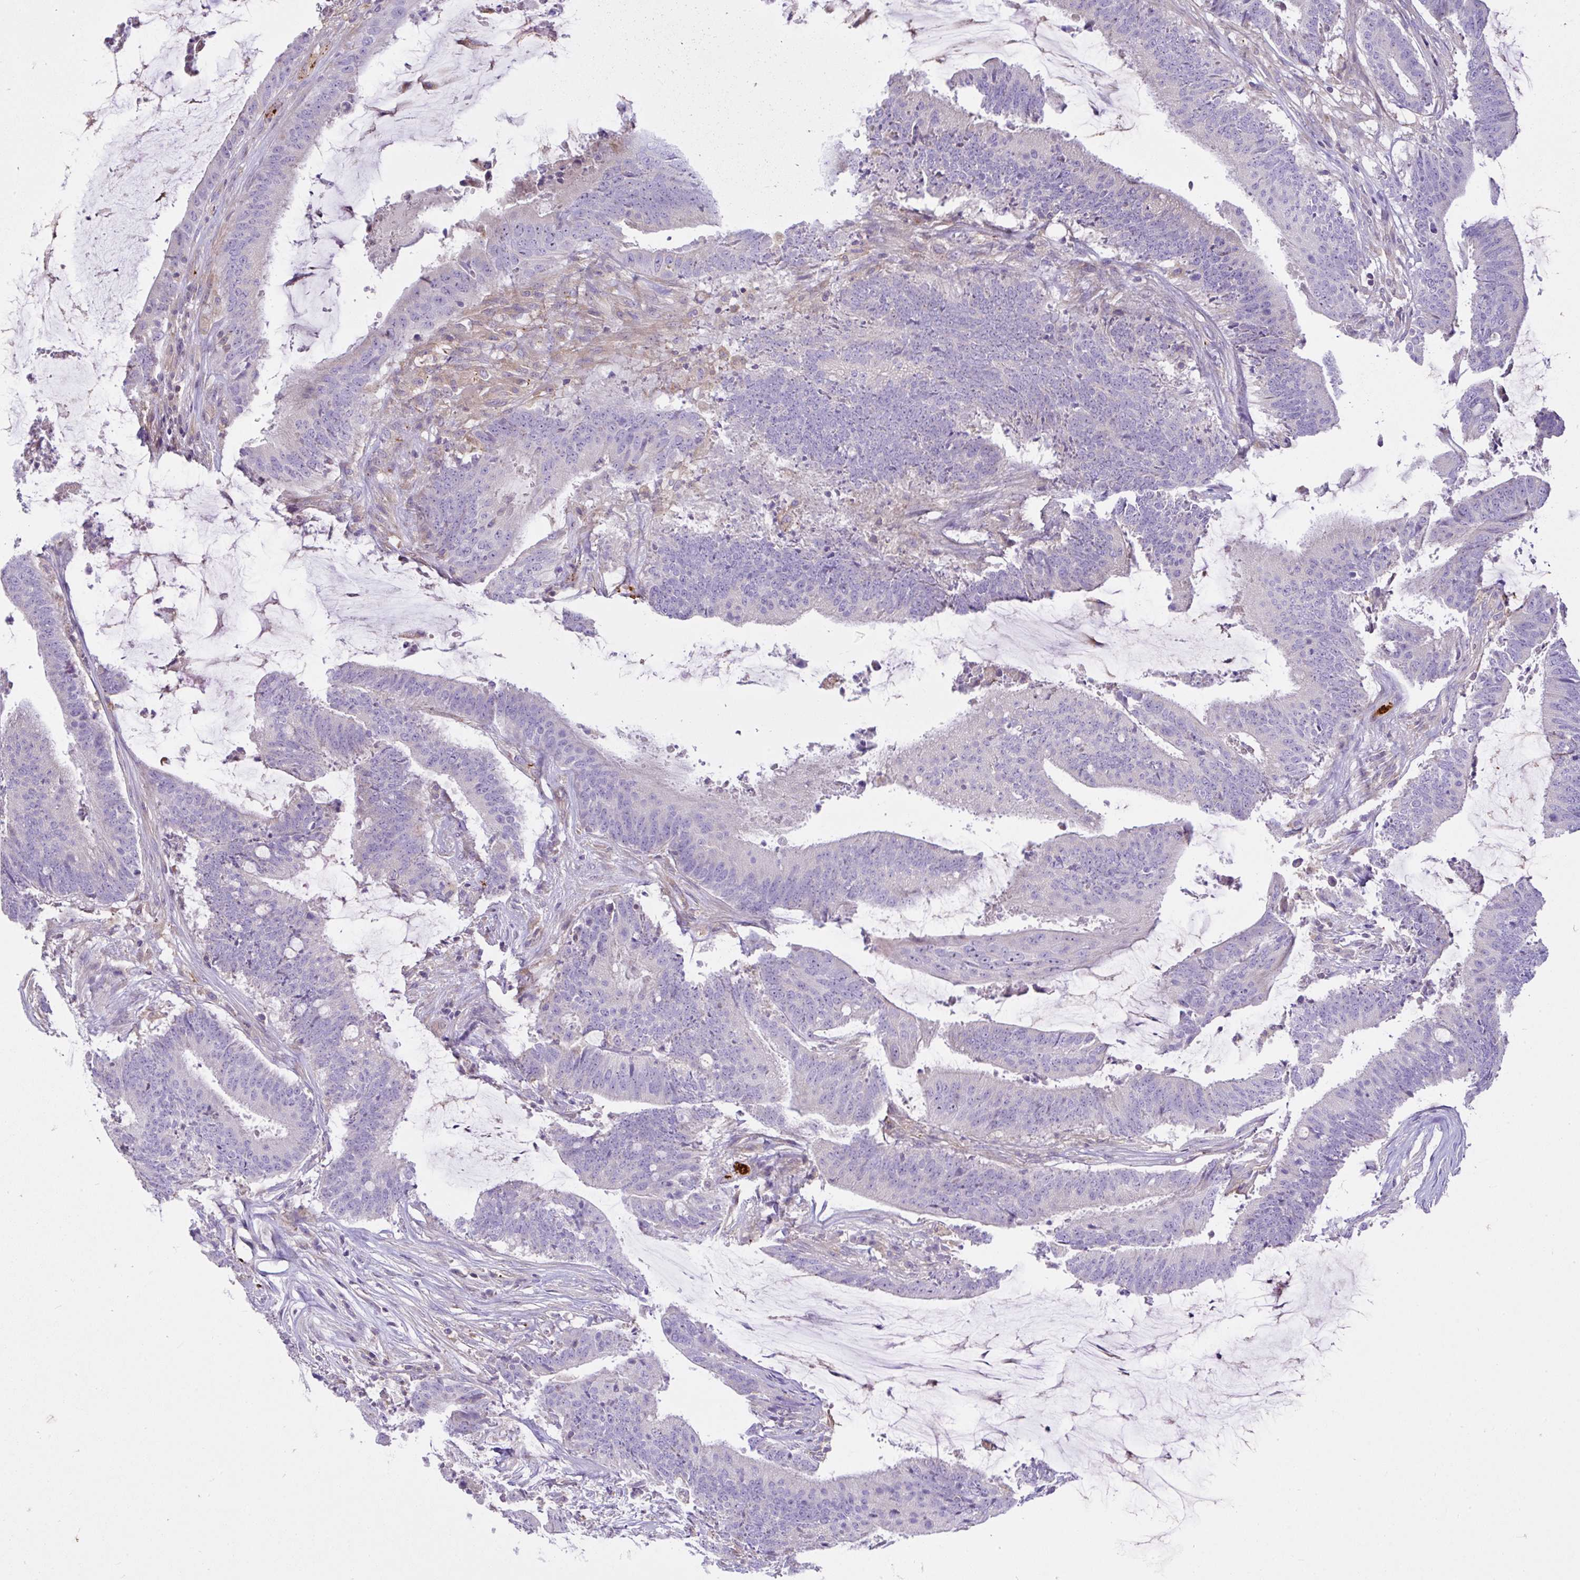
{"staining": {"intensity": "negative", "quantity": "none", "location": "none"}, "tissue": "colorectal cancer", "cell_type": "Tumor cells", "image_type": "cancer", "snomed": [{"axis": "morphology", "description": "Adenocarcinoma, NOS"}, {"axis": "topography", "description": "Colon"}], "caption": "Protein analysis of colorectal cancer exhibits no significant expression in tumor cells.", "gene": "CCDC142", "patient": {"sex": "female", "age": 43}}